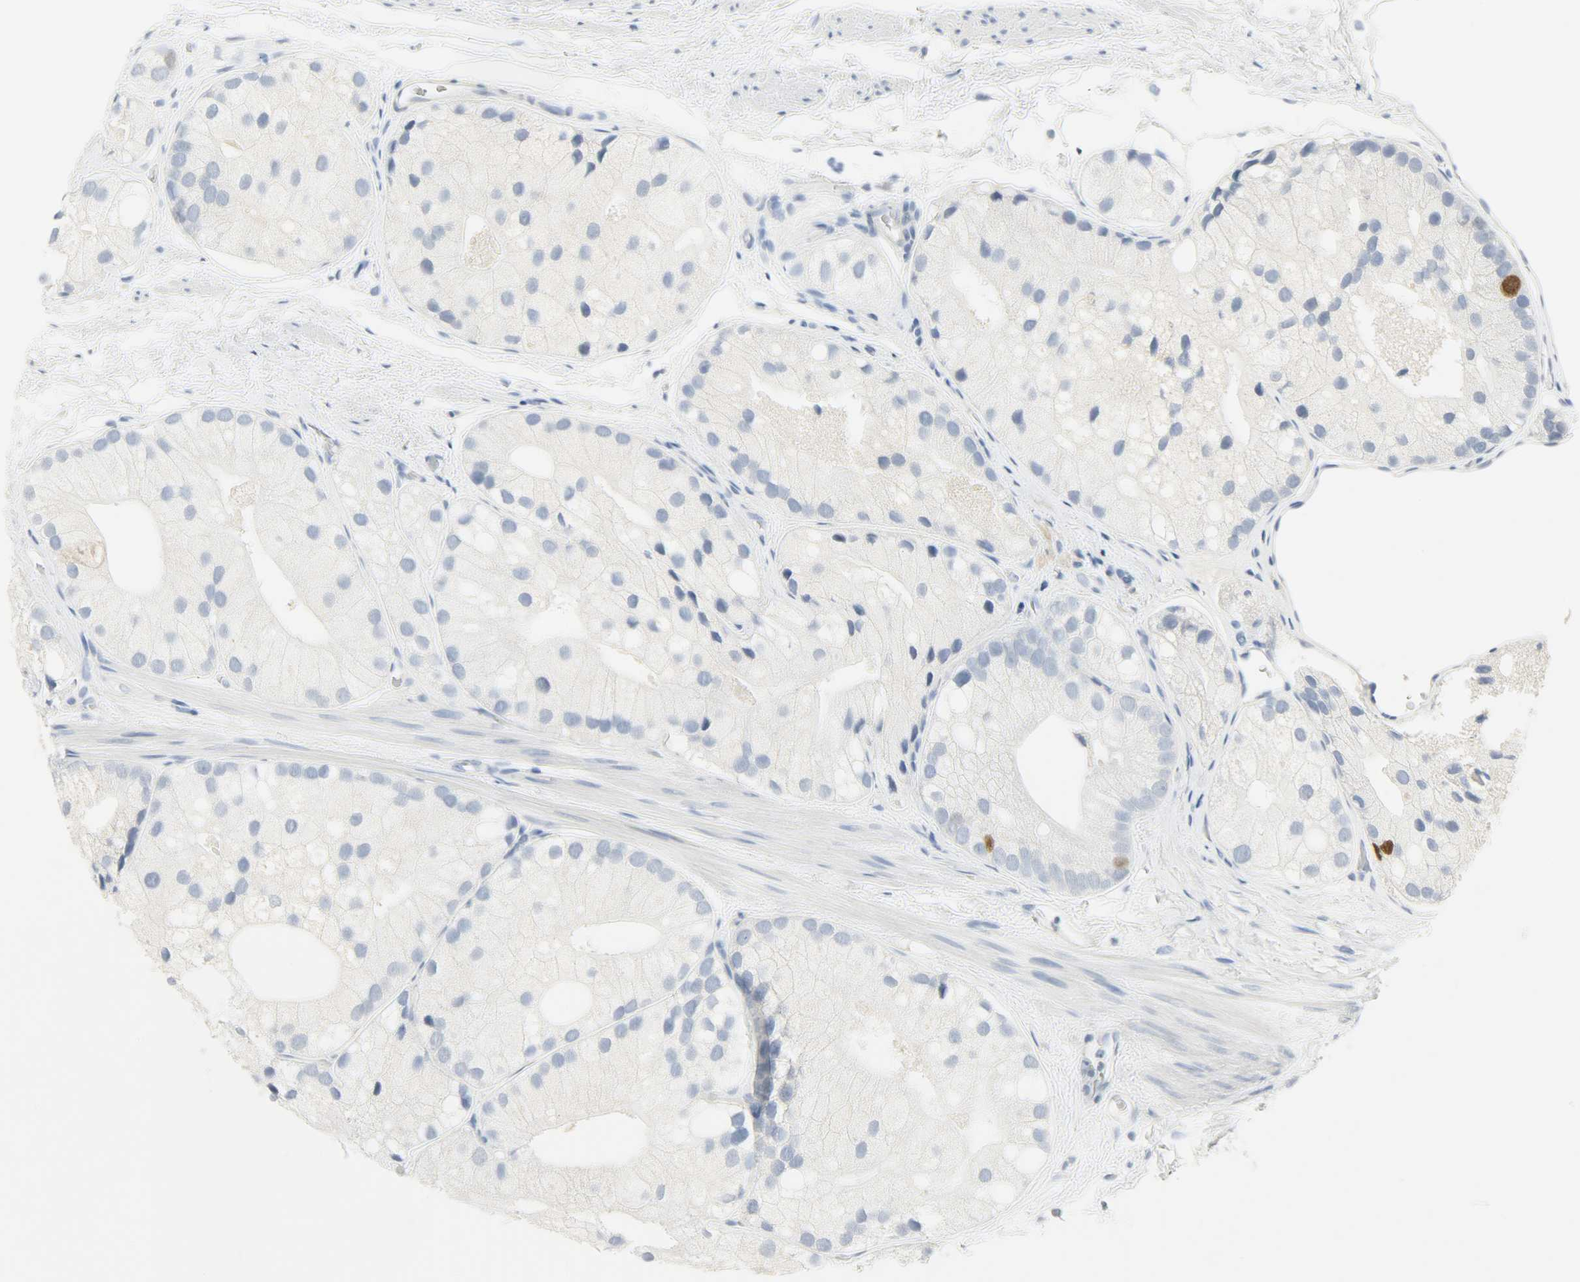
{"staining": {"intensity": "moderate", "quantity": "<25%", "location": "nuclear"}, "tissue": "prostate cancer", "cell_type": "Tumor cells", "image_type": "cancer", "snomed": [{"axis": "morphology", "description": "Adenocarcinoma, Low grade"}, {"axis": "topography", "description": "Prostate"}], "caption": "Immunohistochemical staining of human prostate adenocarcinoma (low-grade) shows low levels of moderate nuclear expression in approximately <25% of tumor cells.", "gene": "HELLS", "patient": {"sex": "male", "age": 69}}